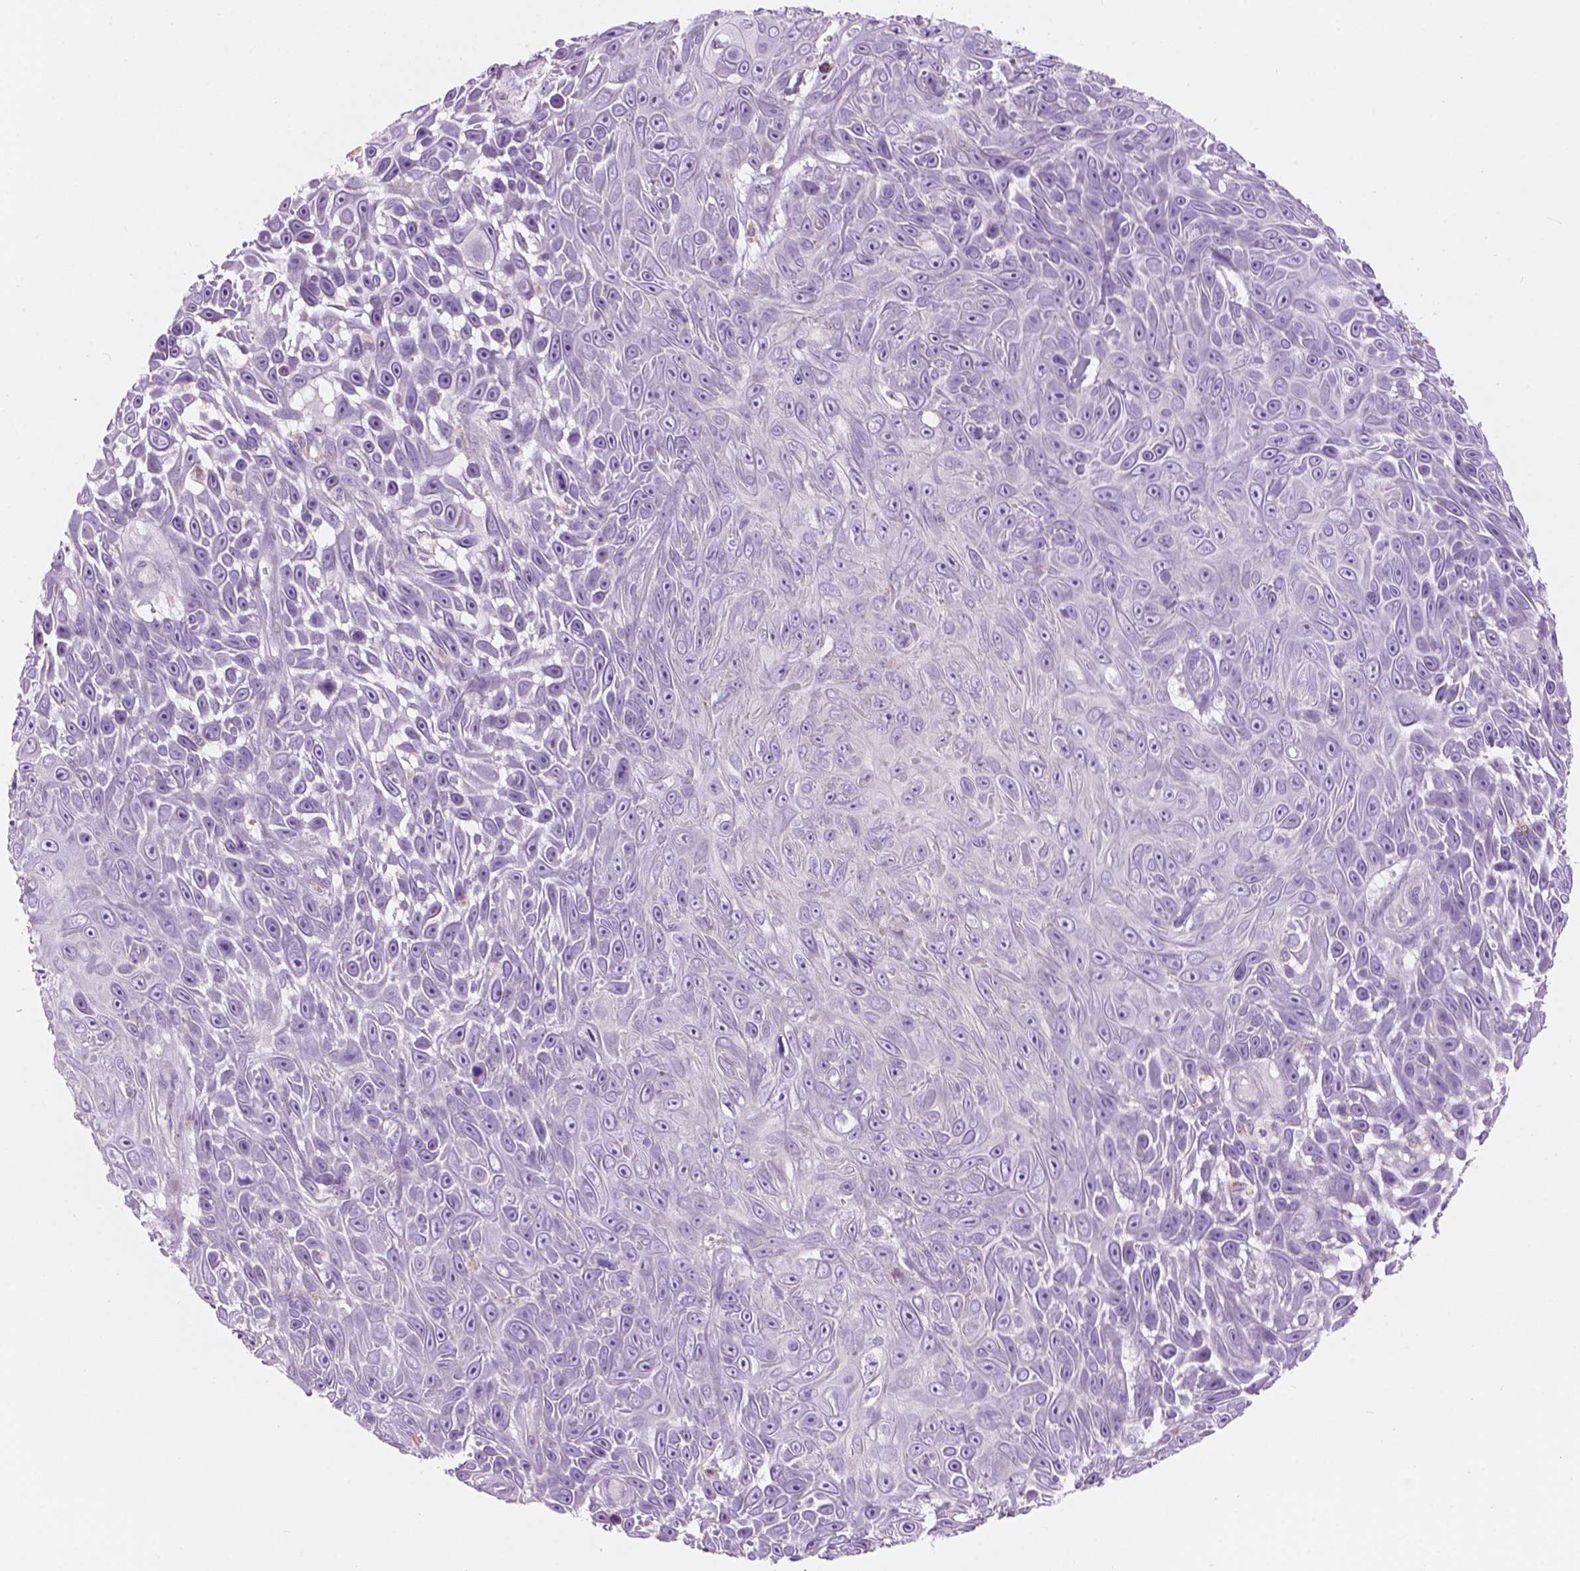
{"staining": {"intensity": "negative", "quantity": "none", "location": "none"}, "tissue": "skin cancer", "cell_type": "Tumor cells", "image_type": "cancer", "snomed": [{"axis": "morphology", "description": "Squamous cell carcinoma, NOS"}, {"axis": "topography", "description": "Skin"}], "caption": "The micrograph shows no significant staining in tumor cells of skin cancer.", "gene": "NOS1AP", "patient": {"sex": "male", "age": 82}}